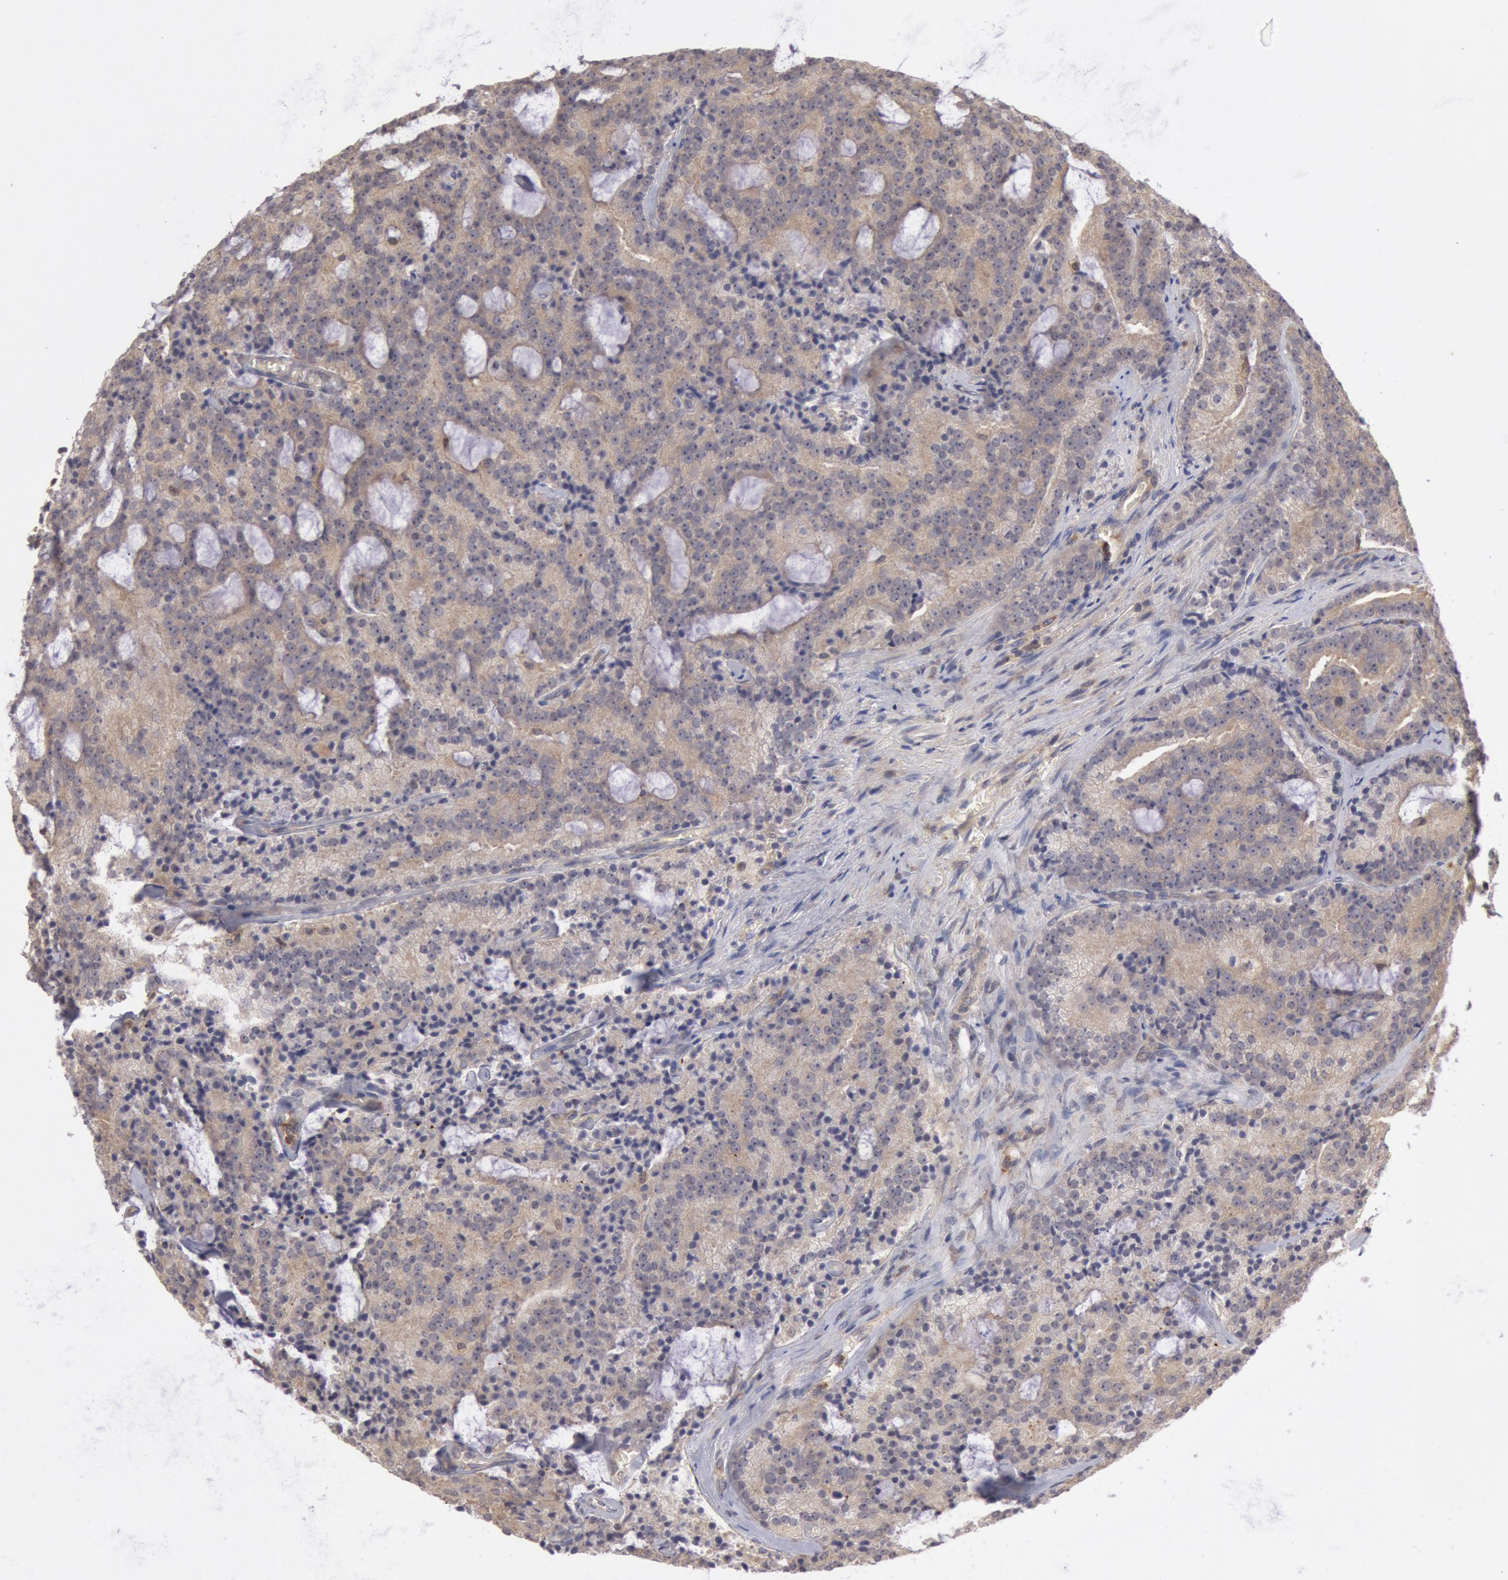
{"staining": {"intensity": "moderate", "quantity": ">75%", "location": "cytoplasmic/membranous"}, "tissue": "prostate cancer", "cell_type": "Tumor cells", "image_type": "cancer", "snomed": [{"axis": "morphology", "description": "Adenocarcinoma, Medium grade"}, {"axis": "topography", "description": "Prostate"}], "caption": "High-magnification brightfield microscopy of prostate cancer (adenocarcinoma (medium-grade)) stained with DAB (brown) and counterstained with hematoxylin (blue). tumor cells exhibit moderate cytoplasmic/membranous positivity is present in approximately>75% of cells.", "gene": "PLA2G6", "patient": {"sex": "male", "age": 65}}